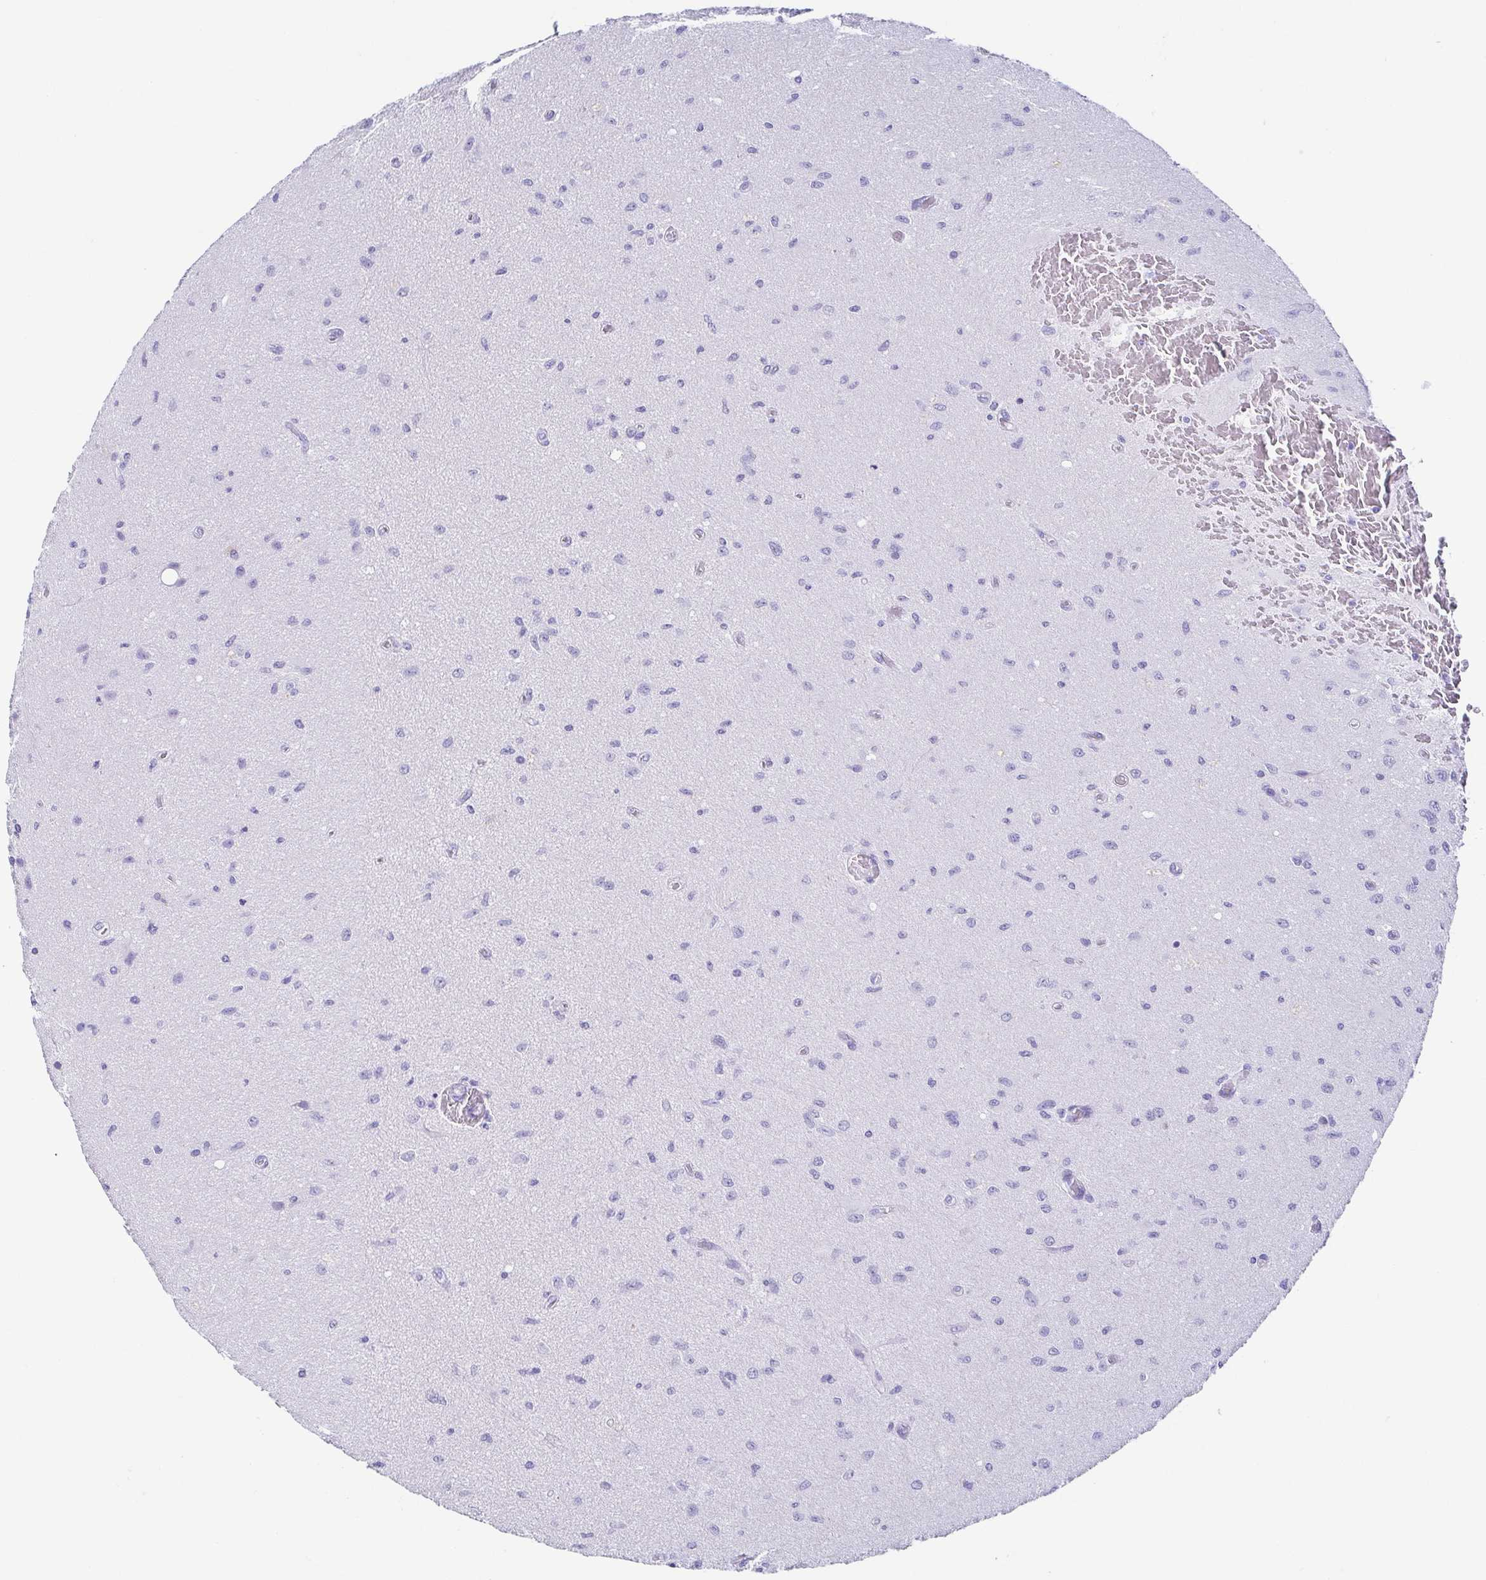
{"staining": {"intensity": "negative", "quantity": "none", "location": "none"}, "tissue": "glioma", "cell_type": "Tumor cells", "image_type": "cancer", "snomed": [{"axis": "morphology", "description": "Glioma, malignant, High grade"}, {"axis": "topography", "description": "Brain"}], "caption": "A micrograph of malignant glioma (high-grade) stained for a protein exhibits no brown staining in tumor cells.", "gene": "CD164L2", "patient": {"sex": "male", "age": 67}}